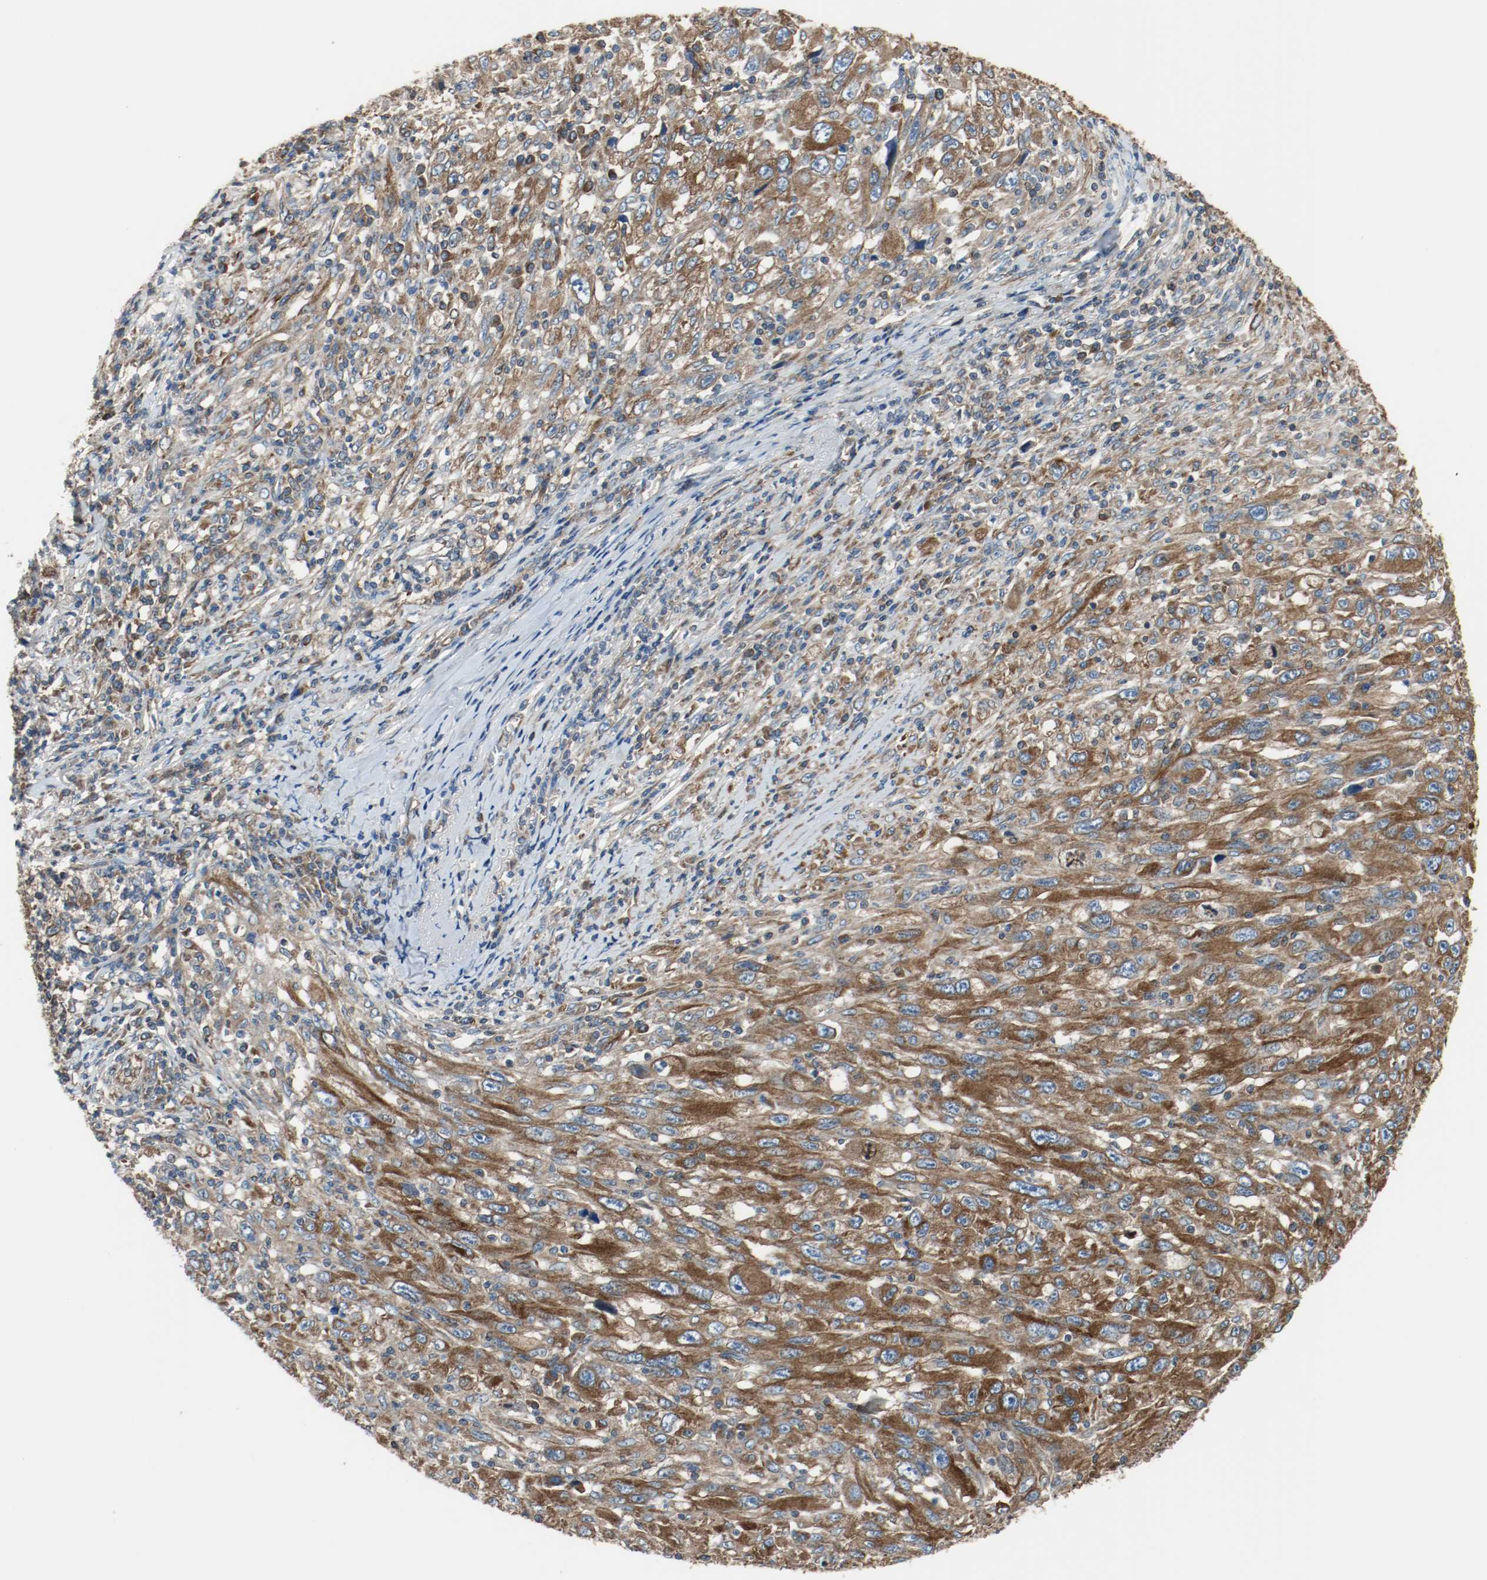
{"staining": {"intensity": "strong", "quantity": ">75%", "location": "cytoplasmic/membranous"}, "tissue": "melanoma", "cell_type": "Tumor cells", "image_type": "cancer", "snomed": [{"axis": "morphology", "description": "Malignant melanoma, Metastatic site"}, {"axis": "topography", "description": "Skin"}], "caption": "Protein expression analysis of malignant melanoma (metastatic site) reveals strong cytoplasmic/membranous staining in about >75% of tumor cells. The staining was performed using DAB (3,3'-diaminobenzidine) to visualize the protein expression in brown, while the nuclei were stained in blue with hematoxylin (Magnification: 20x).", "gene": "TUBA3D", "patient": {"sex": "female", "age": 56}}